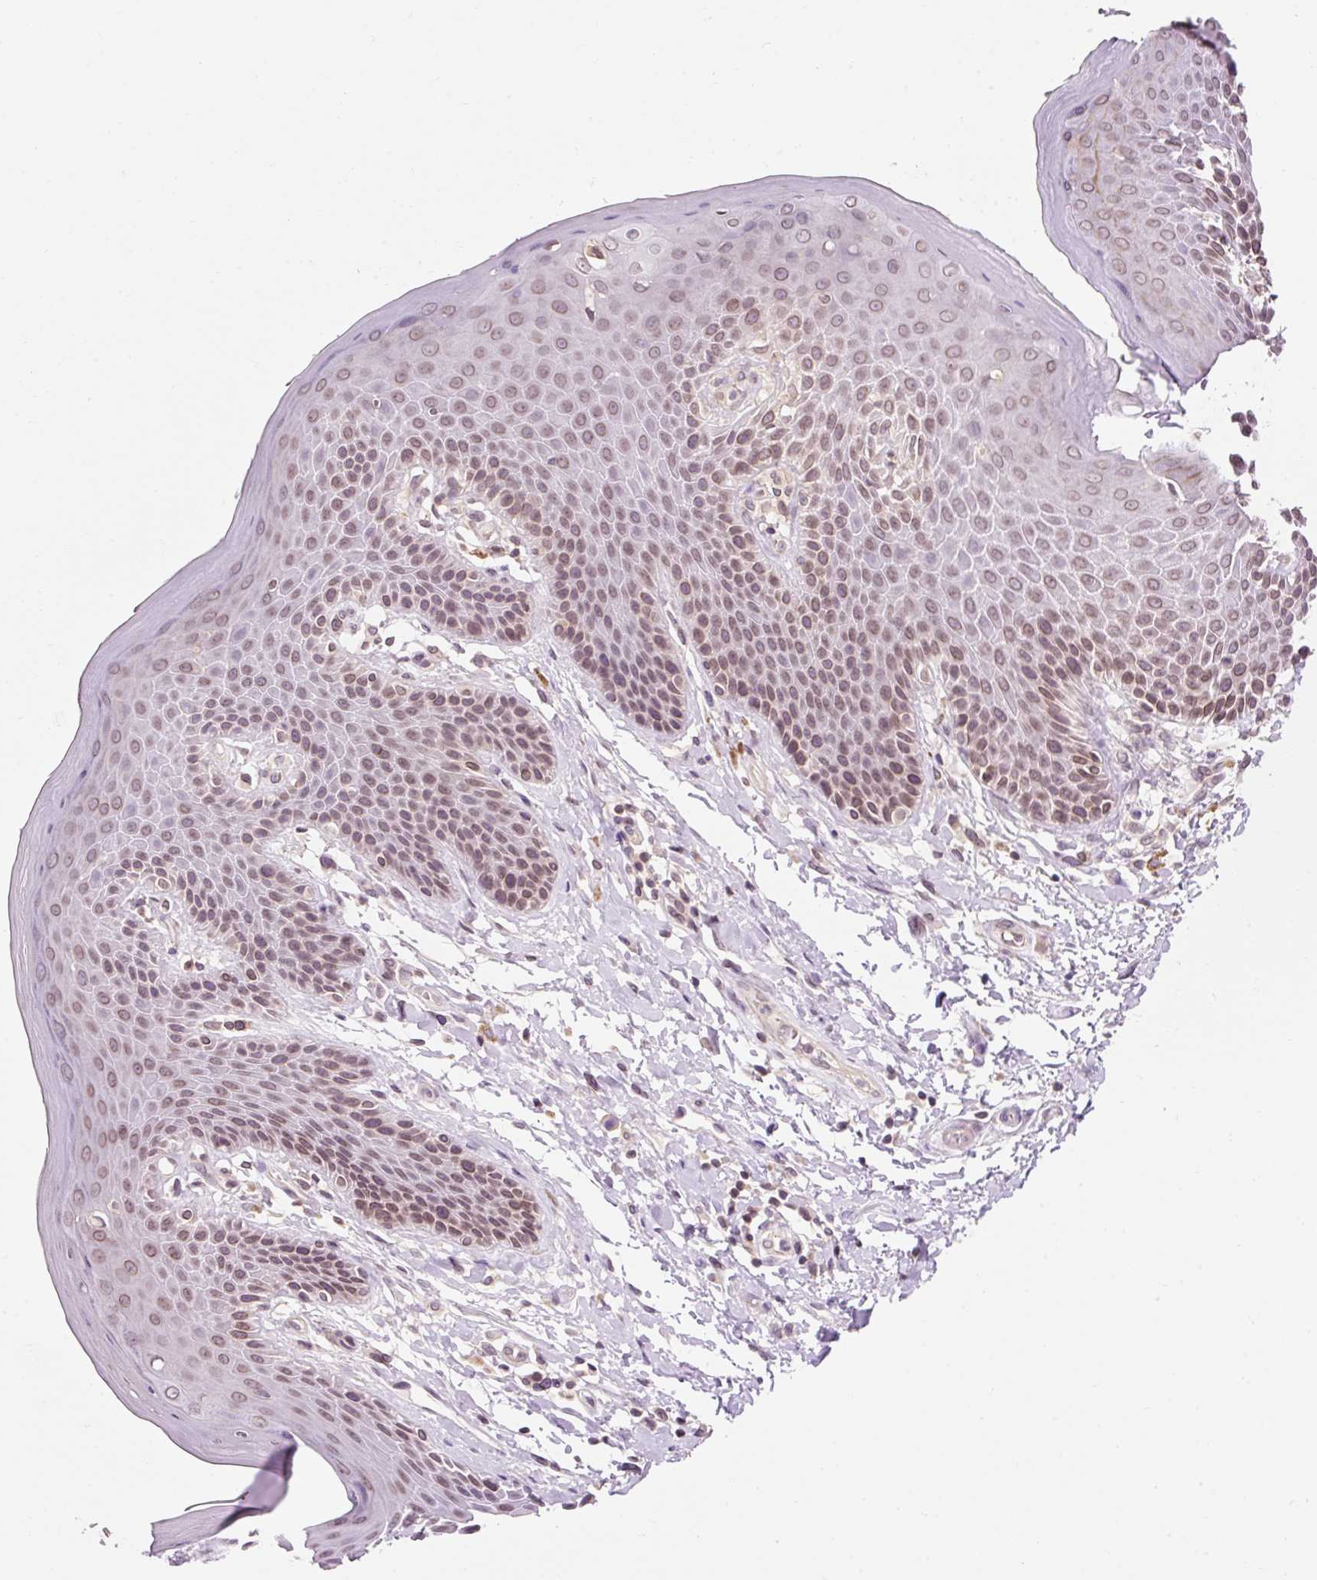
{"staining": {"intensity": "weak", "quantity": "25%-75%", "location": "cytoplasmic/membranous,nuclear"}, "tissue": "skin", "cell_type": "Epidermal cells", "image_type": "normal", "snomed": [{"axis": "morphology", "description": "Normal tissue, NOS"}, {"axis": "topography", "description": "Peripheral nerve tissue"}], "caption": "This histopathology image demonstrates immunohistochemistry staining of normal human skin, with low weak cytoplasmic/membranous,nuclear expression in about 25%-75% of epidermal cells.", "gene": "ZNF610", "patient": {"sex": "male", "age": 51}}